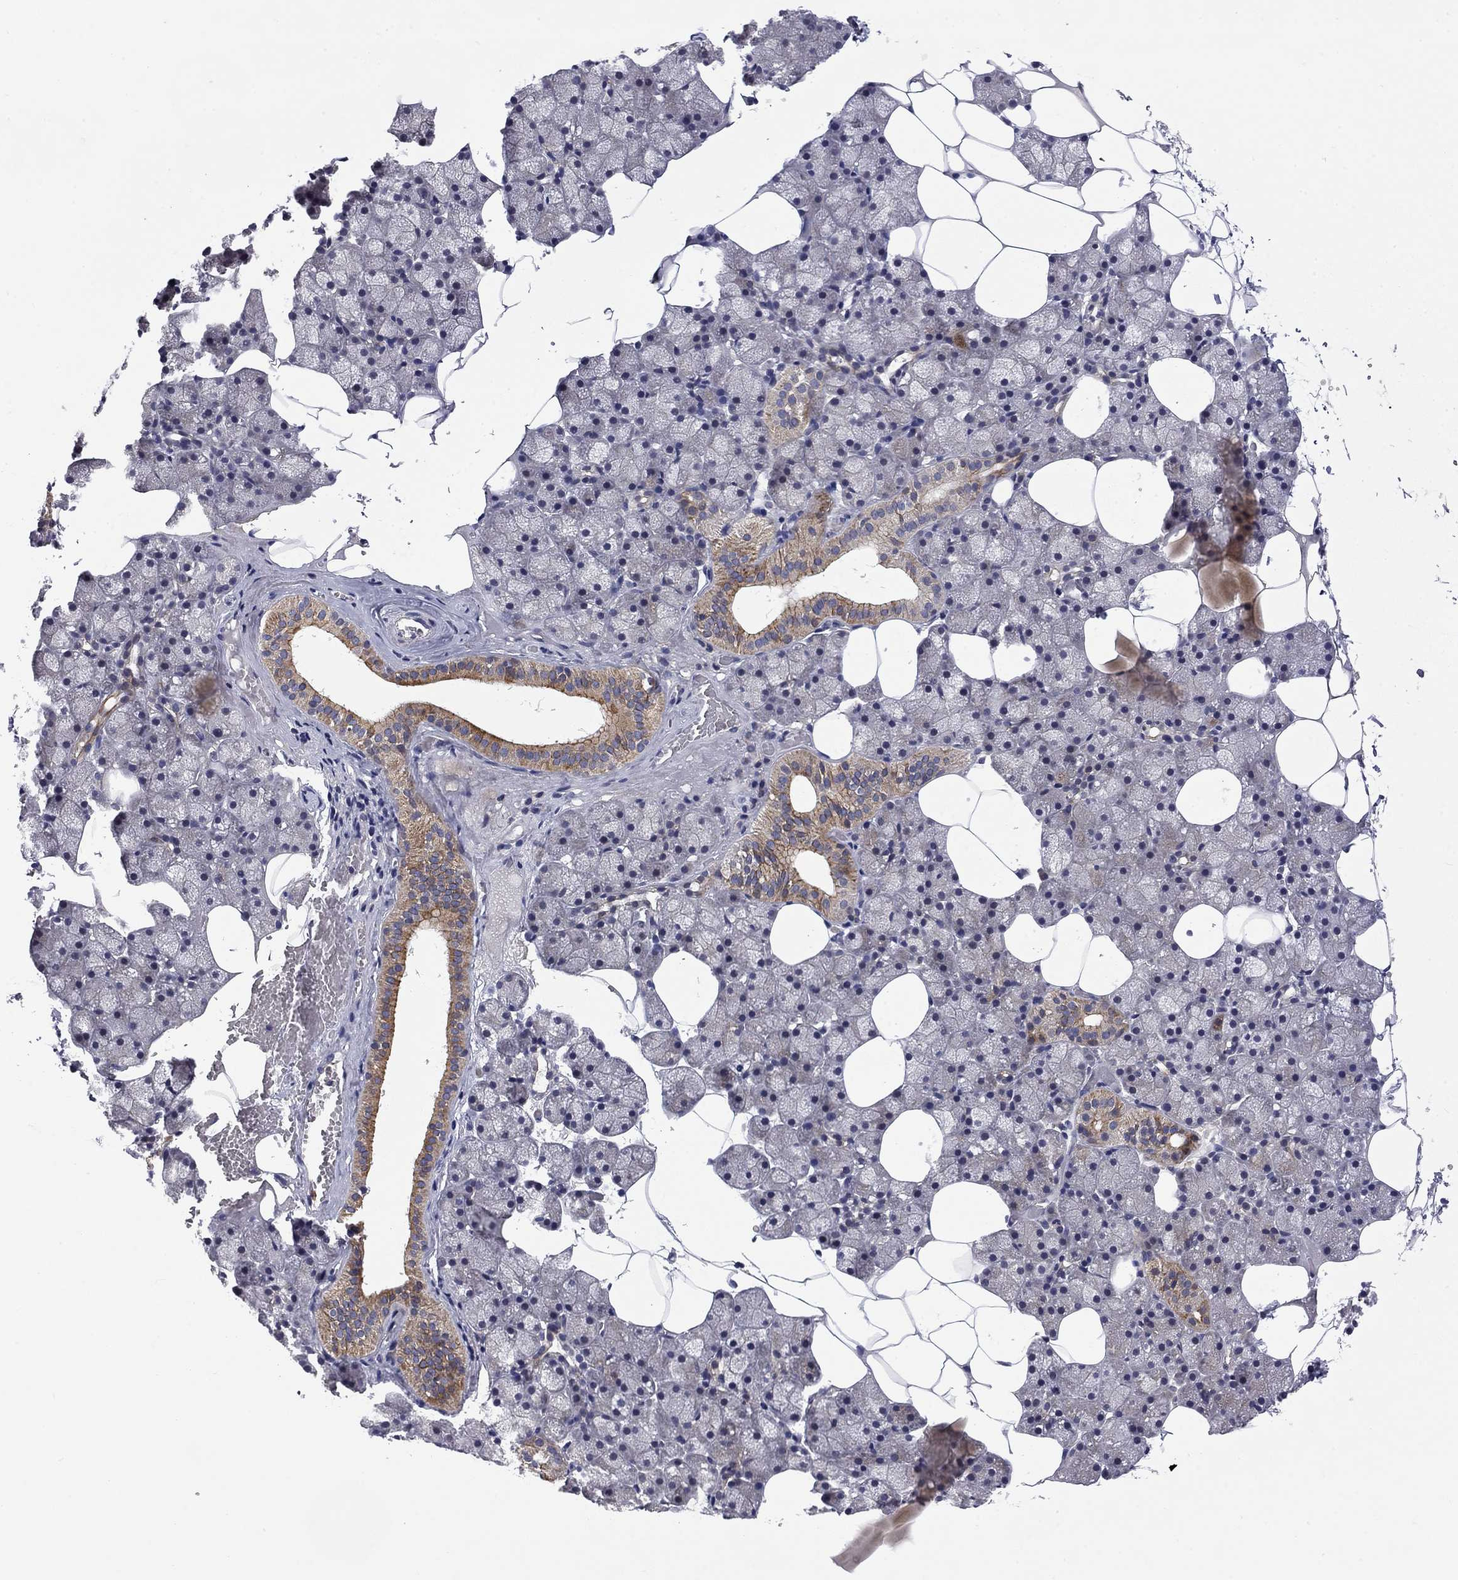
{"staining": {"intensity": "moderate", "quantity": "<25%", "location": "cytoplasmic/membranous"}, "tissue": "salivary gland", "cell_type": "Glandular cells", "image_type": "normal", "snomed": [{"axis": "morphology", "description": "Normal tissue, NOS"}, {"axis": "topography", "description": "Salivary gland"}], "caption": "A brown stain shows moderate cytoplasmic/membranous positivity of a protein in glandular cells of benign salivary gland. (DAB = brown stain, brightfield microscopy at high magnification).", "gene": "CEACAM7", "patient": {"sex": "male", "age": 38}}